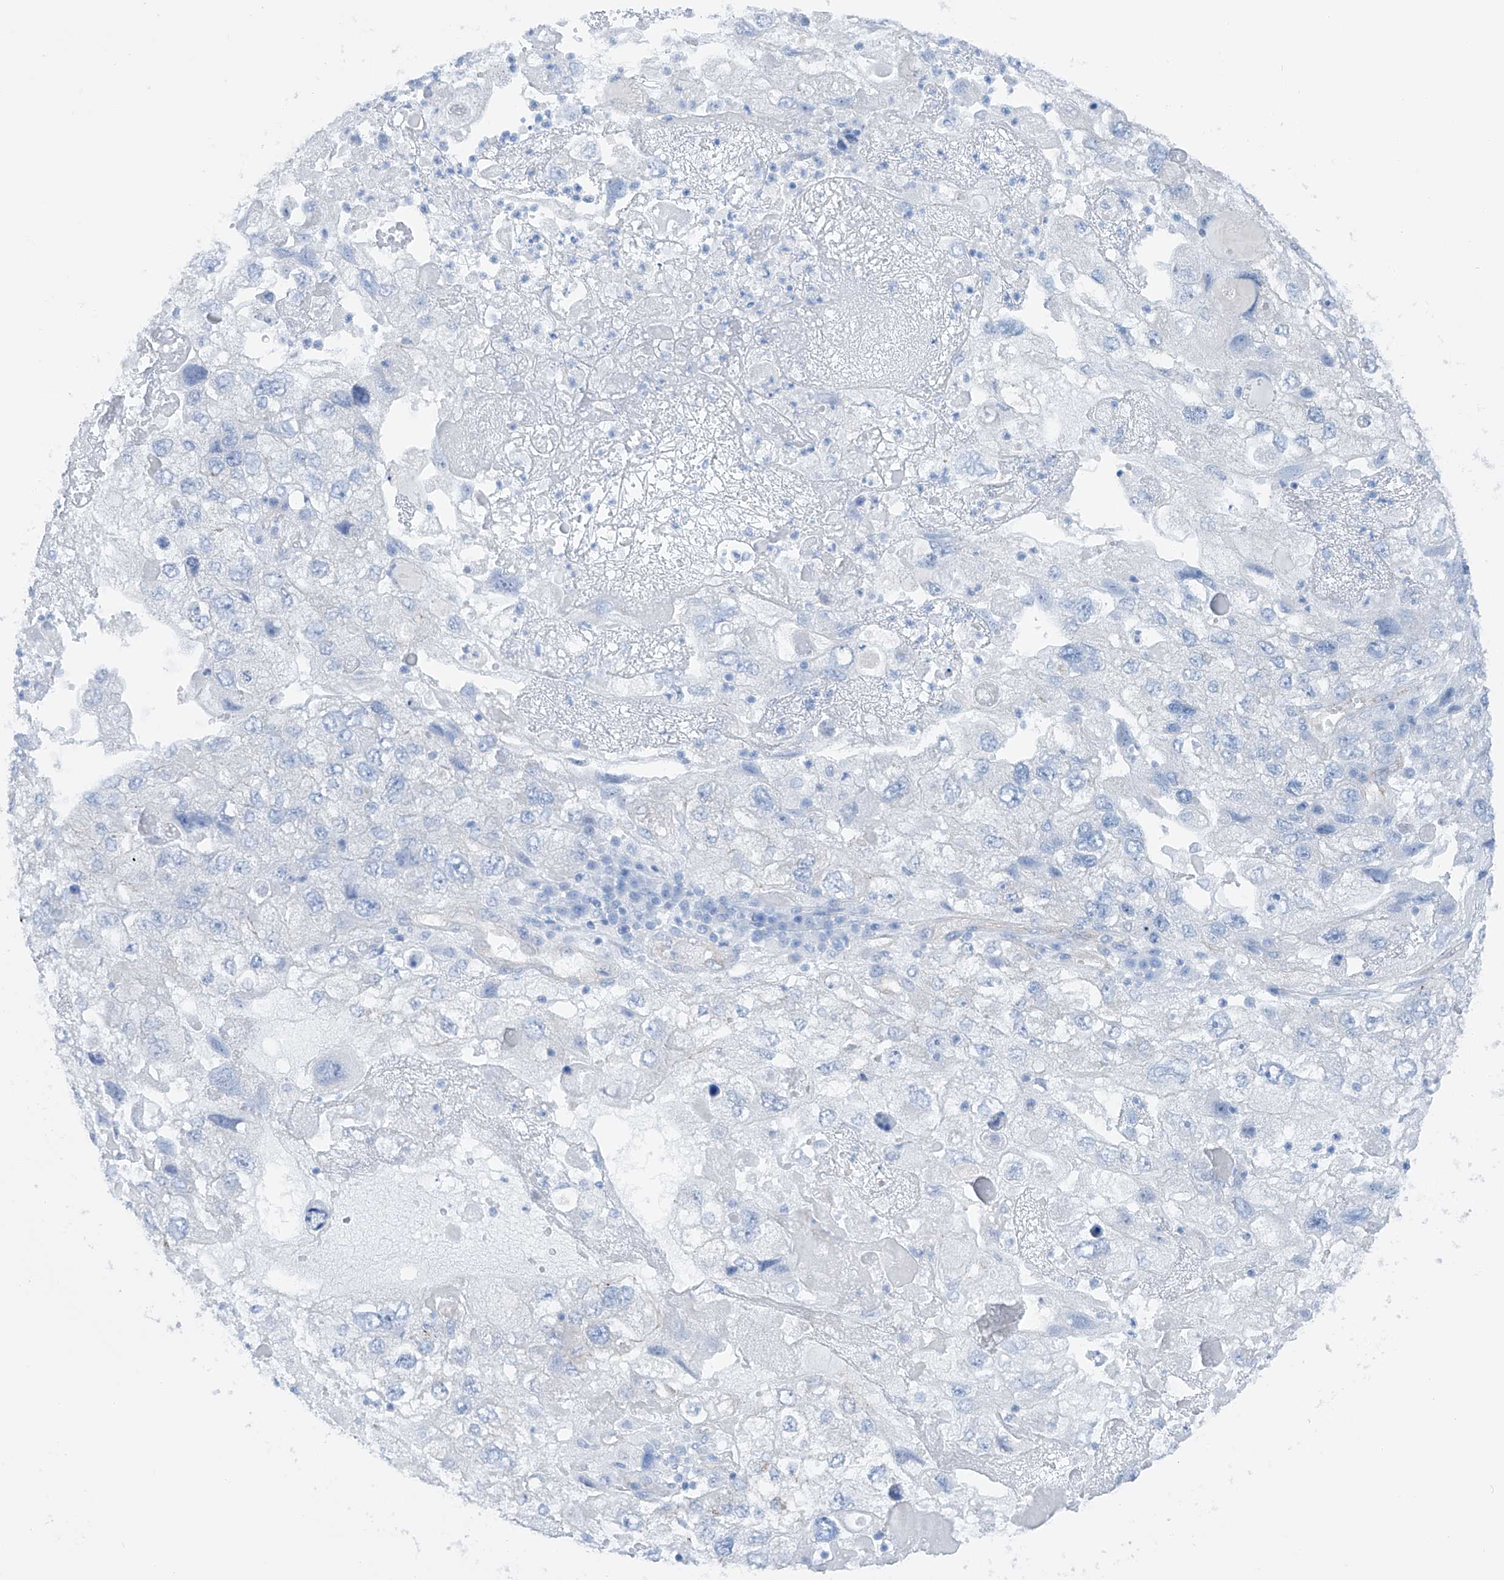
{"staining": {"intensity": "negative", "quantity": "none", "location": "none"}, "tissue": "endometrial cancer", "cell_type": "Tumor cells", "image_type": "cancer", "snomed": [{"axis": "morphology", "description": "Adenocarcinoma, NOS"}, {"axis": "topography", "description": "Endometrium"}], "caption": "Photomicrograph shows no significant protein staining in tumor cells of endometrial cancer (adenocarcinoma).", "gene": "MAGI1", "patient": {"sex": "female", "age": 49}}